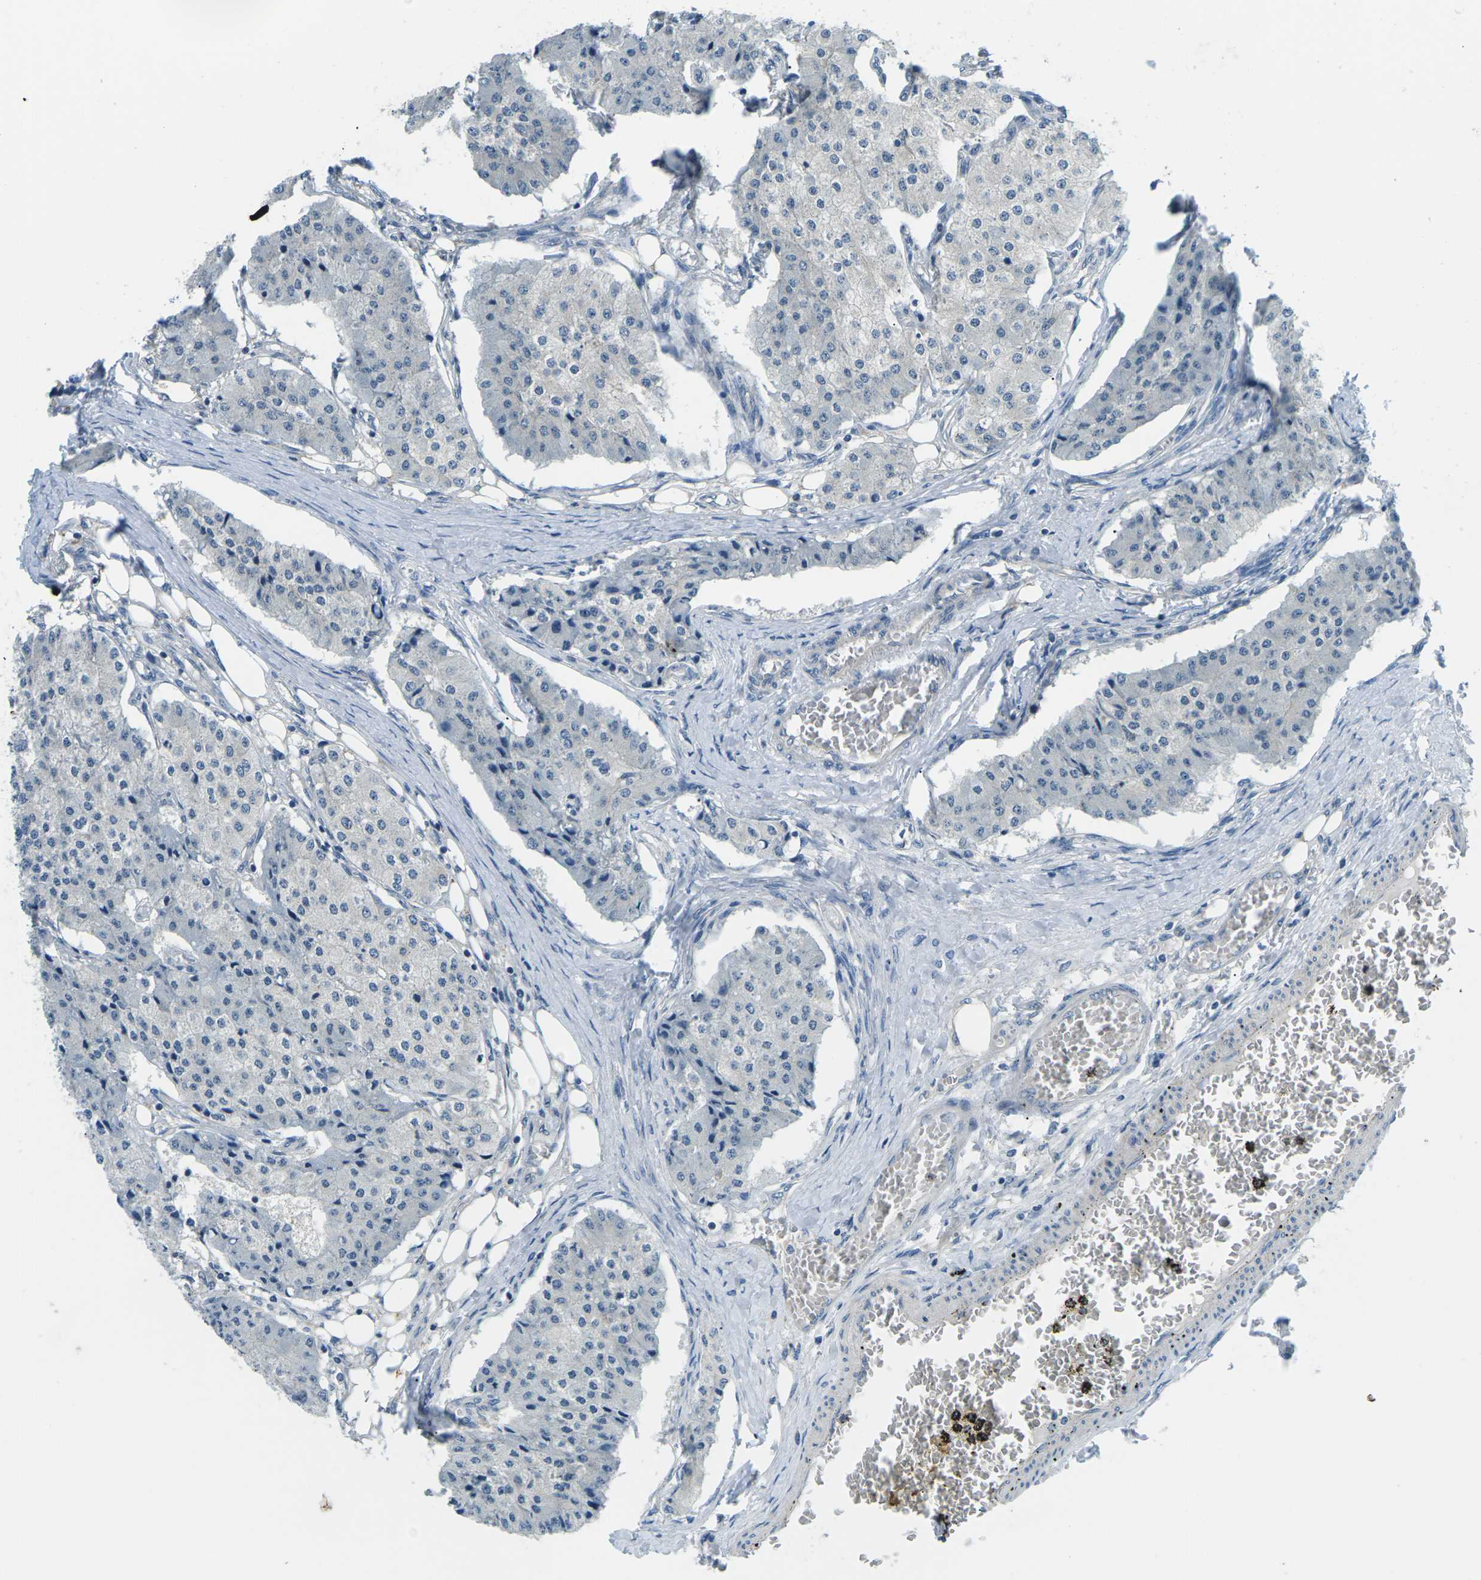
{"staining": {"intensity": "negative", "quantity": "none", "location": "none"}, "tissue": "carcinoid", "cell_type": "Tumor cells", "image_type": "cancer", "snomed": [{"axis": "morphology", "description": "Carcinoid, malignant, NOS"}, {"axis": "topography", "description": "Colon"}], "caption": "A high-resolution histopathology image shows immunohistochemistry staining of malignant carcinoid, which exhibits no significant positivity in tumor cells.", "gene": "CTNND1", "patient": {"sex": "female", "age": 52}}